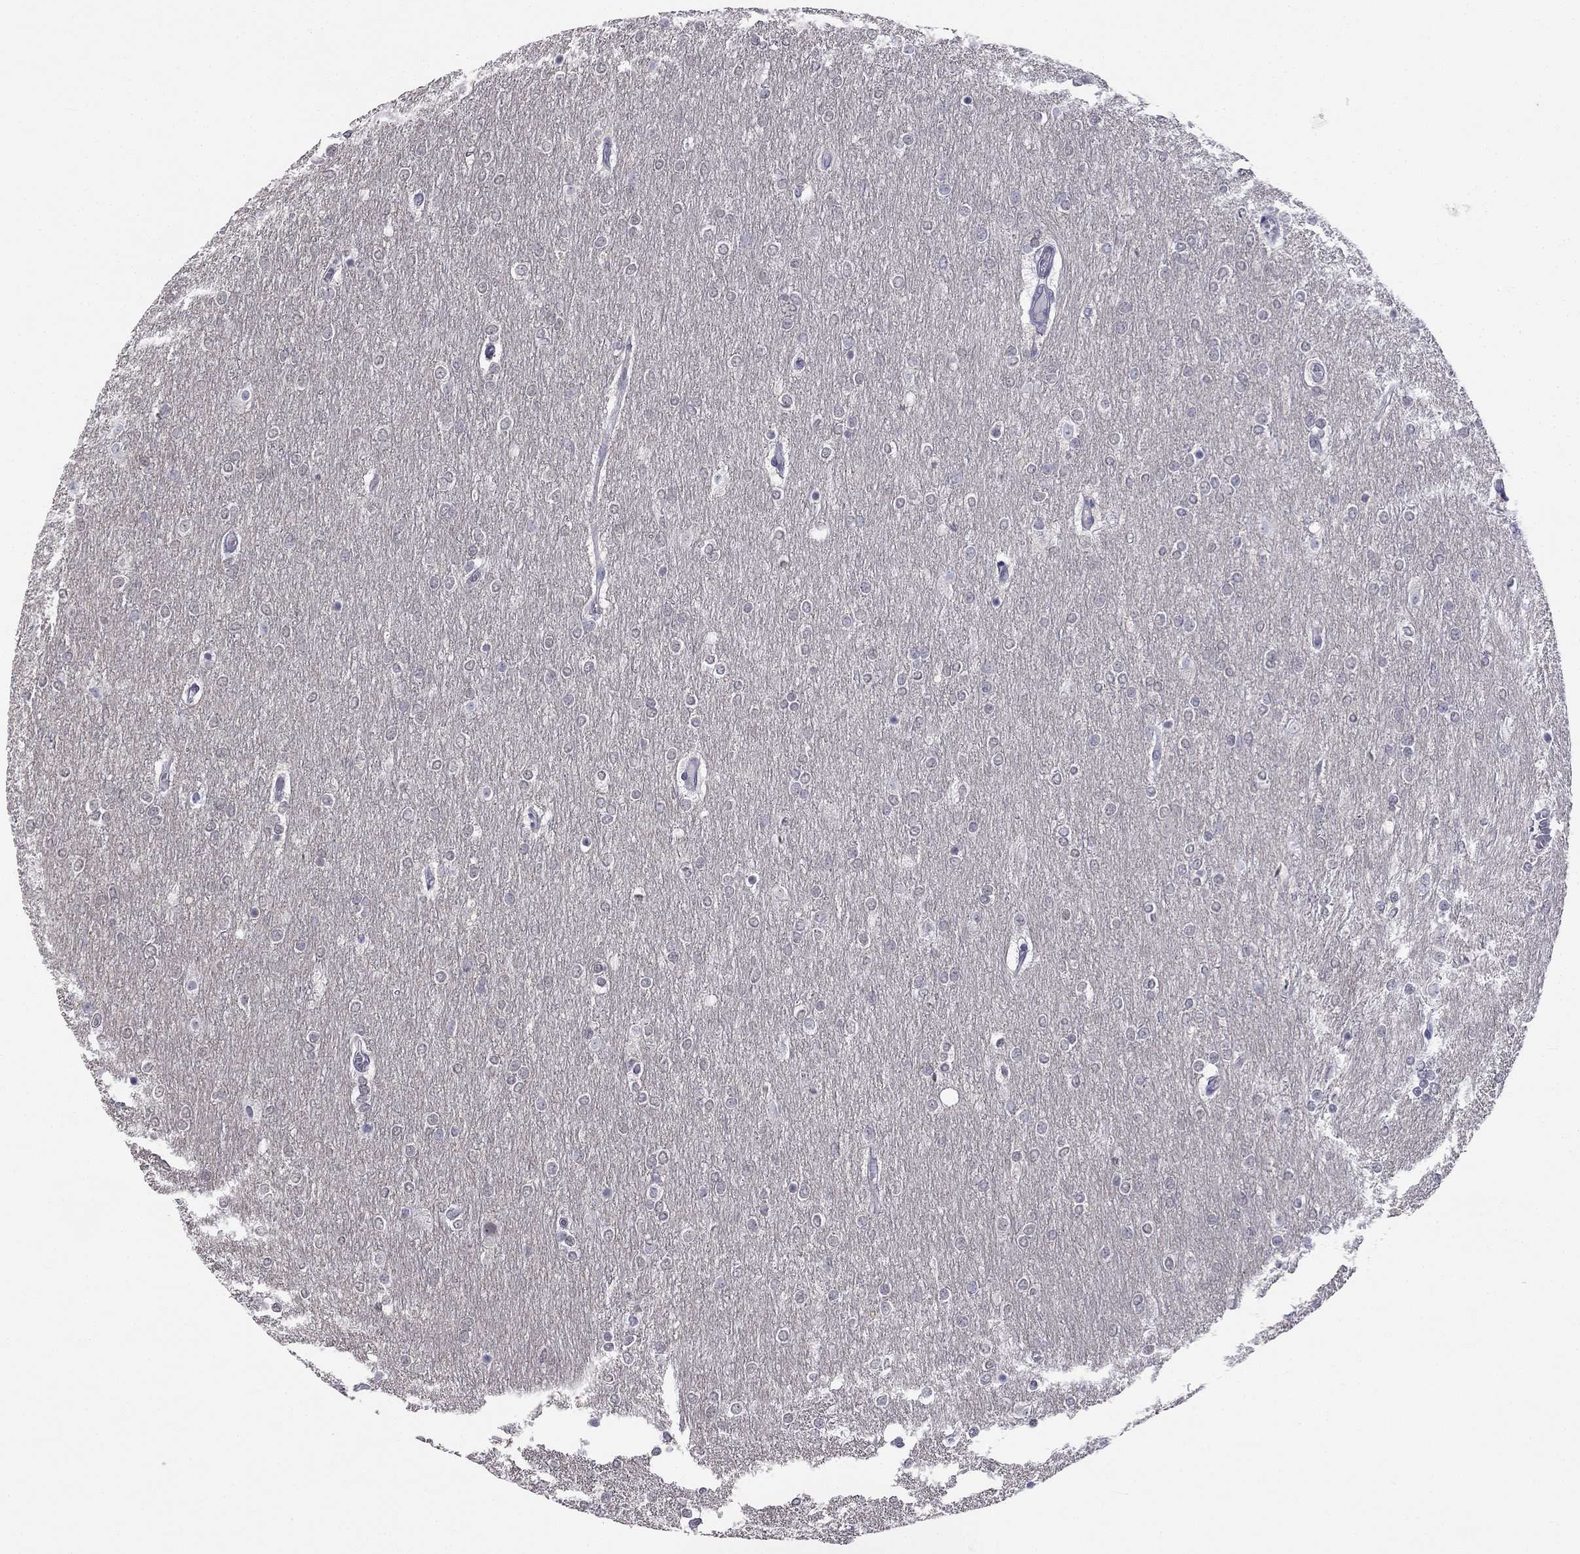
{"staining": {"intensity": "negative", "quantity": "none", "location": "none"}, "tissue": "glioma", "cell_type": "Tumor cells", "image_type": "cancer", "snomed": [{"axis": "morphology", "description": "Glioma, malignant, High grade"}, {"axis": "topography", "description": "Brain"}], "caption": "A photomicrograph of malignant high-grade glioma stained for a protein demonstrates no brown staining in tumor cells.", "gene": "C16orf89", "patient": {"sex": "female", "age": 61}}